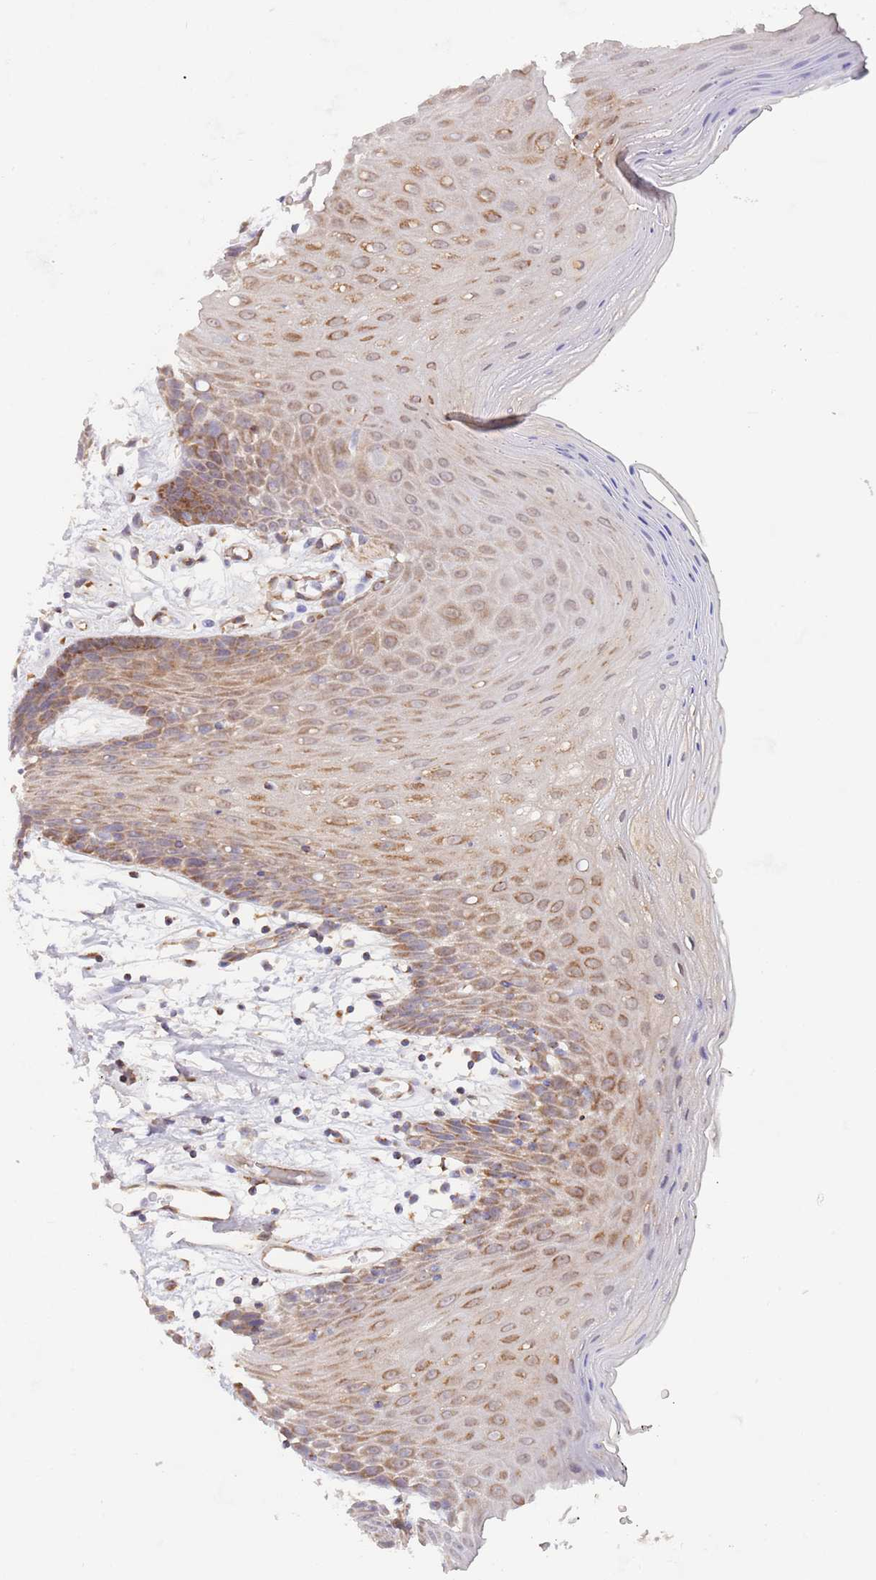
{"staining": {"intensity": "moderate", "quantity": ">75%", "location": "cytoplasmic/membranous"}, "tissue": "oral mucosa", "cell_type": "Squamous epithelial cells", "image_type": "normal", "snomed": [{"axis": "morphology", "description": "Normal tissue, NOS"}, {"axis": "topography", "description": "Oral tissue"}, {"axis": "topography", "description": "Tounge, NOS"}], "caption": "Oral mucosa stained for a protein (brown) displays moderate cytoplasmic/membranous positive positivity in approximately >75% of squamous epithelial cells.", "gene": "GUK1", "patient": {"sex": "female", "age": 59}}